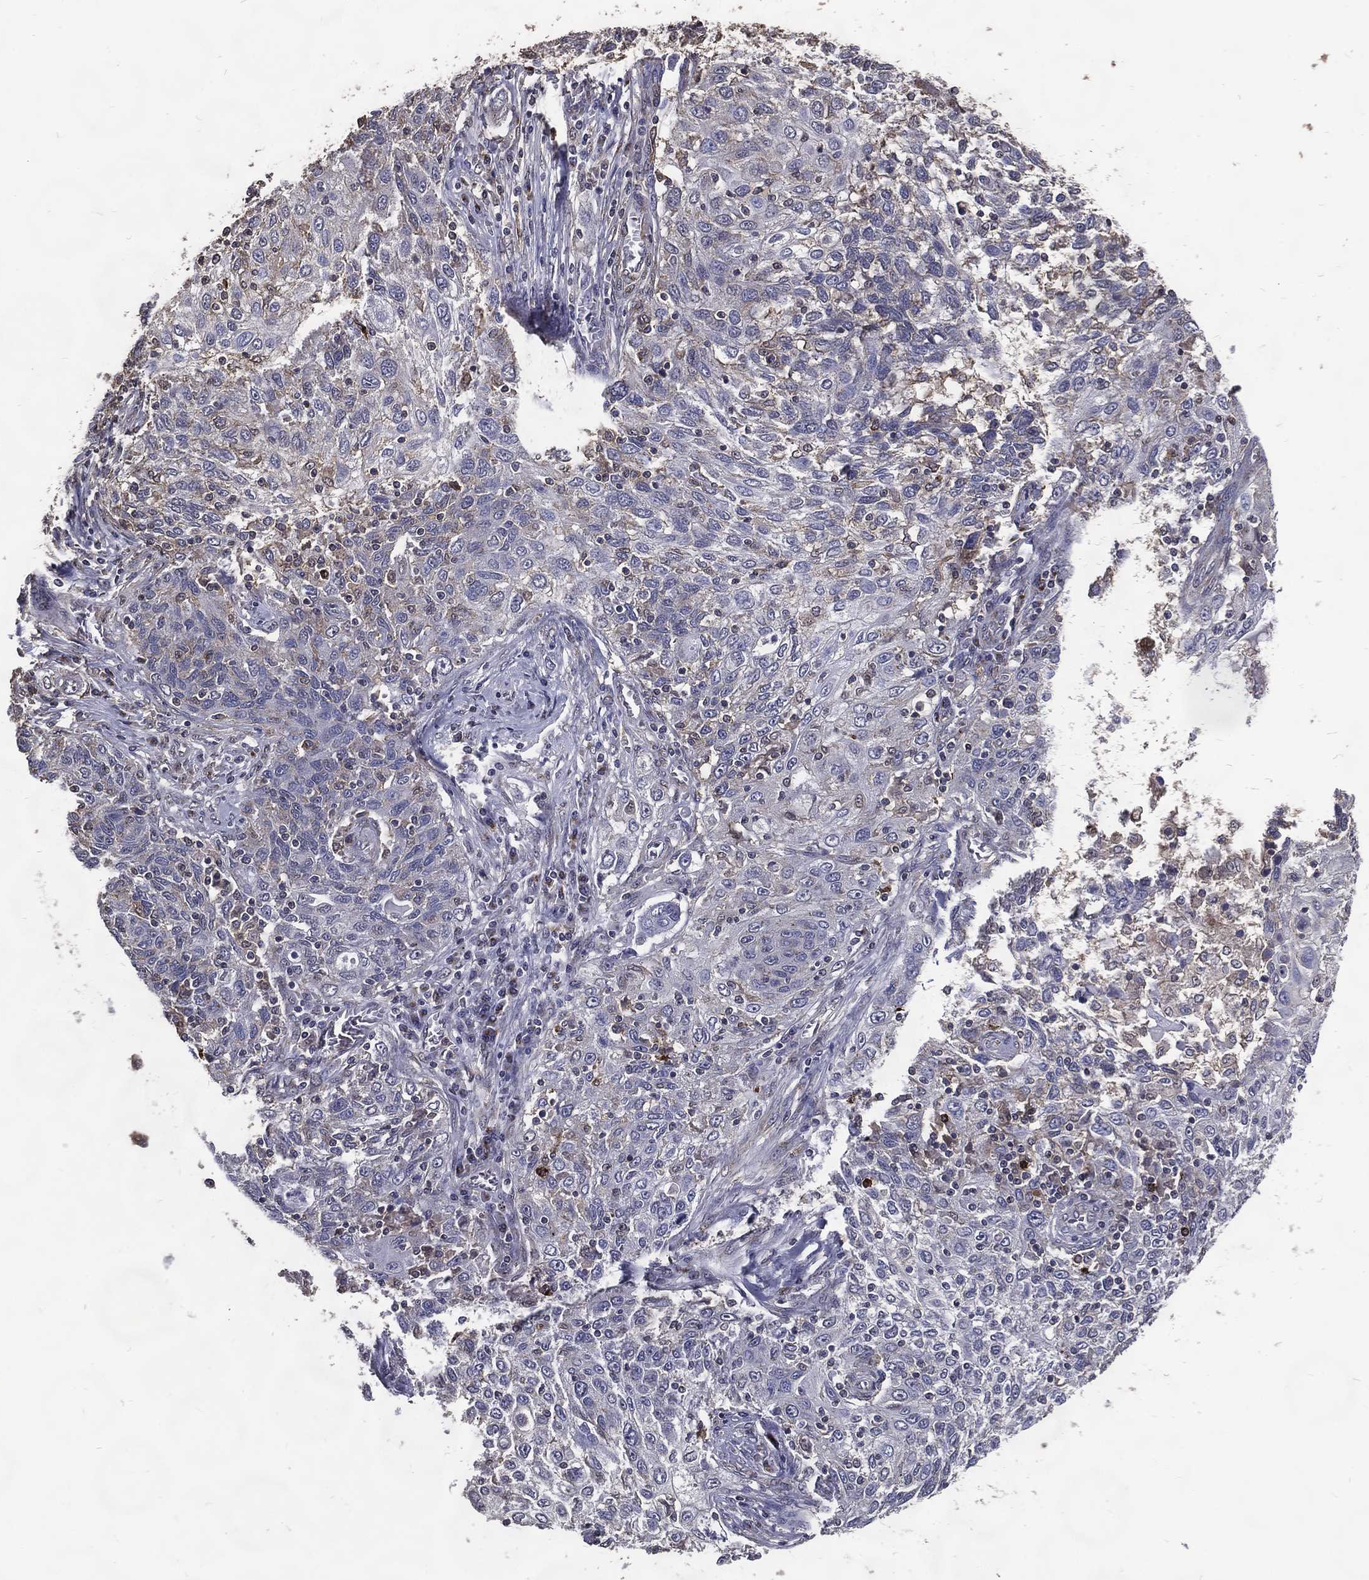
{"staining": {"intensity": "negative", "quantity": "none", "location": "none"}, "tissue": "lung cancer", "cell_type": "Tumor cells", "image_type": "cancer", "snomed": [{"axis": "morphology", "description": "Squamous cell carcinoma, NOS"}, {"axis": "topography", "description": "Lung"}], "caption": "This is an IHC image of squamous cell carcinoma (lung). There is no positivity in tumor cells.", "gene": "GPR183", "patient": {"sex": "female", "age": 69}}